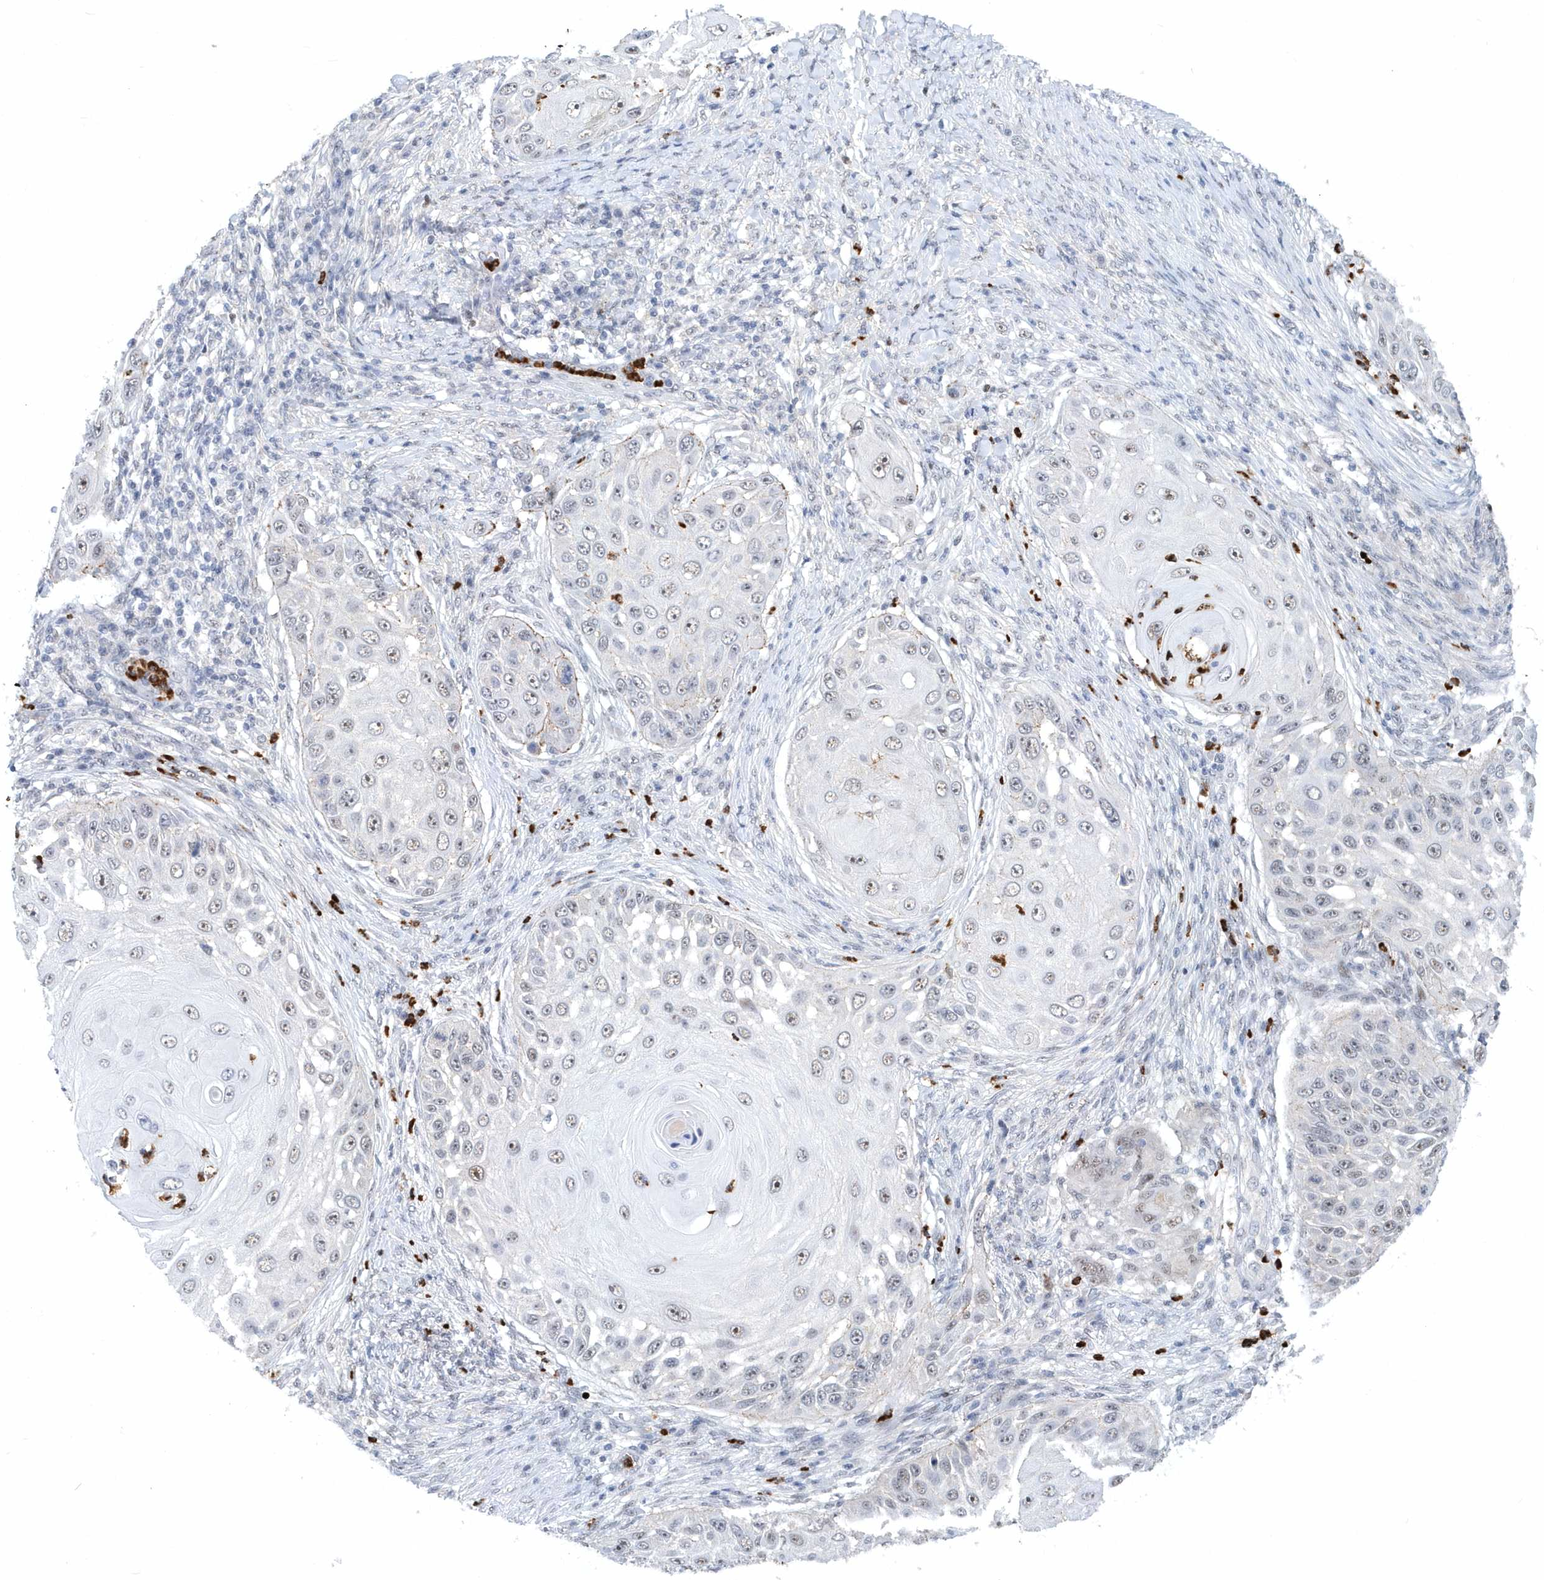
{"staining": {"intensity": "negative", "quantity": "none", "location": "none"}, "tissue": "skin cancer", "cell_type": "Tumor cells", "image_type": "cancer", "snomed": [{"axis": "morphology", "description": "Squamous cell carcinoma, NOS"}, {"axis": "topography", "description": "Skin"}], "caption": "Micrograph shows no significant protein positivity in tumor cells of squamous cell carcinoma (skin).", "gene": "ASCL4", "patient": {"sex": "female", "age": 44}}